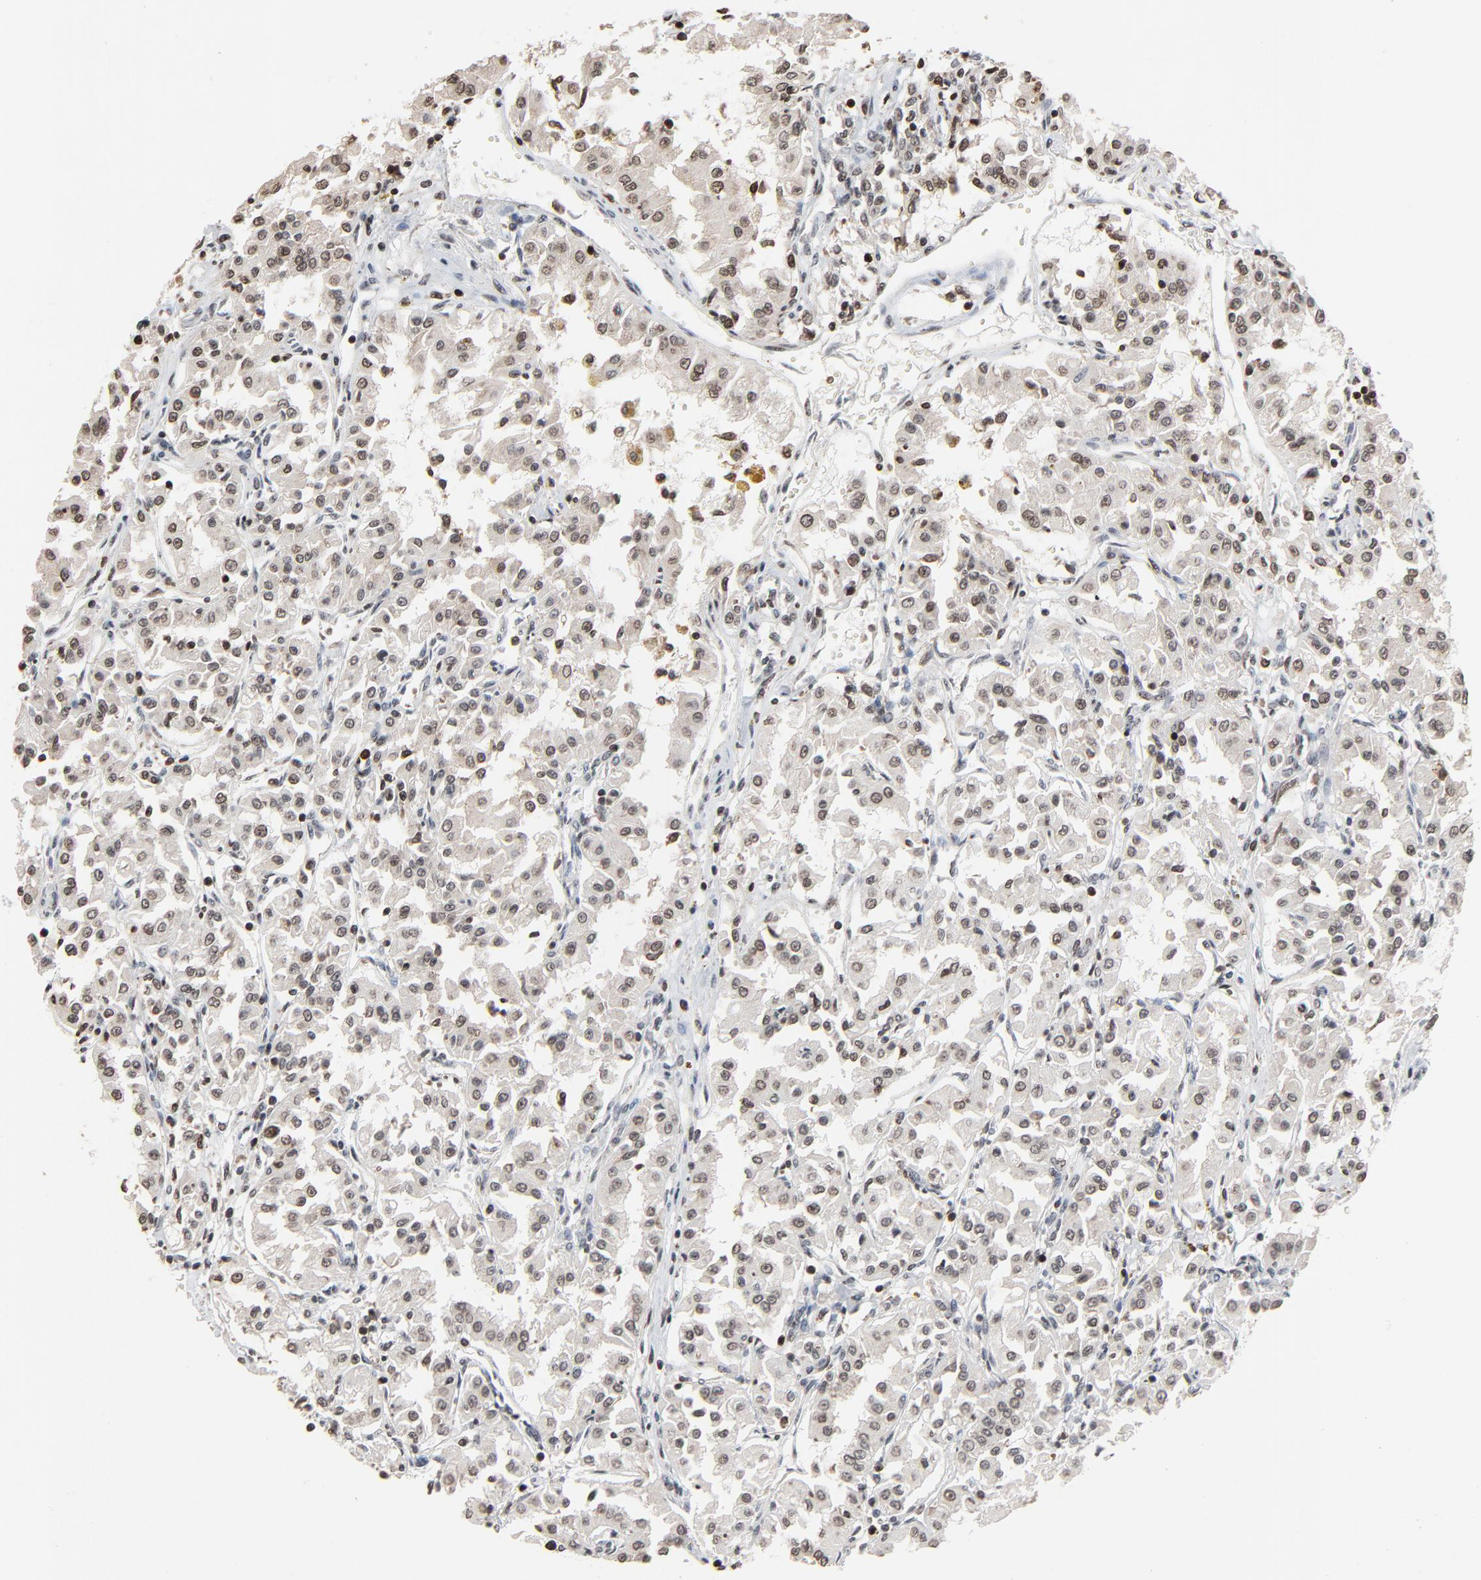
{"staining": {"intensity": "weak", "quantity": ">75%", "location": "nuclear"}, "tissue": "renal cancer", "cell_type": "Tumor cells", "image_type": "cancer", "snomed": [{"axis": "morphology", "description": "Adenocarcinoma, NOS"}, {"axis": "topography", "description": "Kidney"}], "caption": "Immunohistochemical staining of human renal adenocarcinoma exhibits low levels of weak nuclear protein expression in approximately >75% of tumor cells.", "gene": "RPS6KA3", "patient": {"sex": "male", "age": 78}}